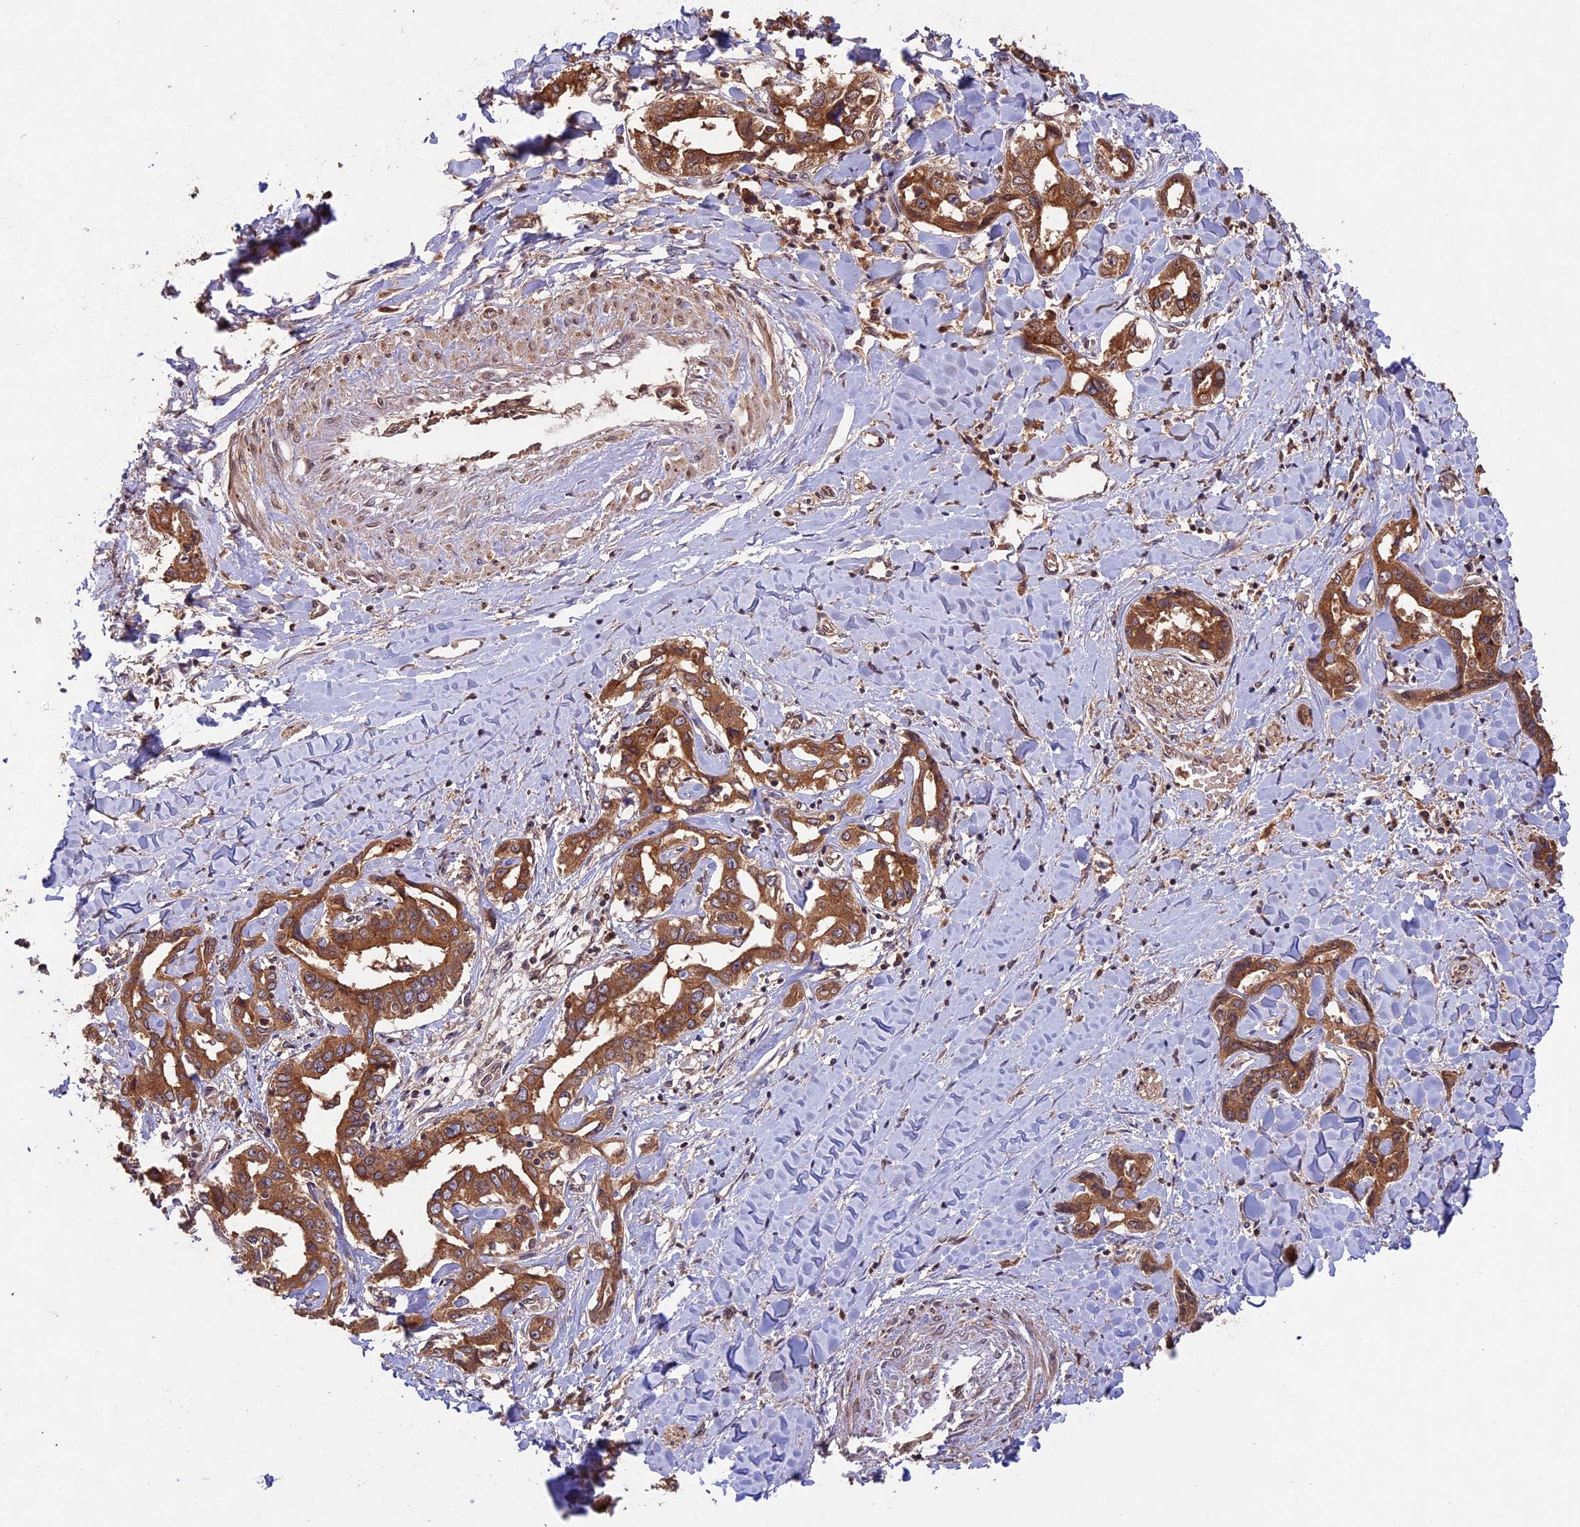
{"staining": {"intensity": "moderate", "quantity": ">75%", "location": "cytoplasmic/membranous"}, "tissue": "liver cancer", "cell_type": "Tumor cells", "image_type": "cancer", "snomed": [{"axis": "morphology", "description": "Cholangiocarcinoma"}, {"axis": "topography", "description": "Liver"}], "caption": "Approximately >75% of tumor cells in cholangiocarcinoma (liver) demonstrate moderate cytoplasmic/membranous protein staining as visualized by brown immunohistochemical staining.", "gene": "CHAC1", "patient": {"sex": "male", "age": 59}}